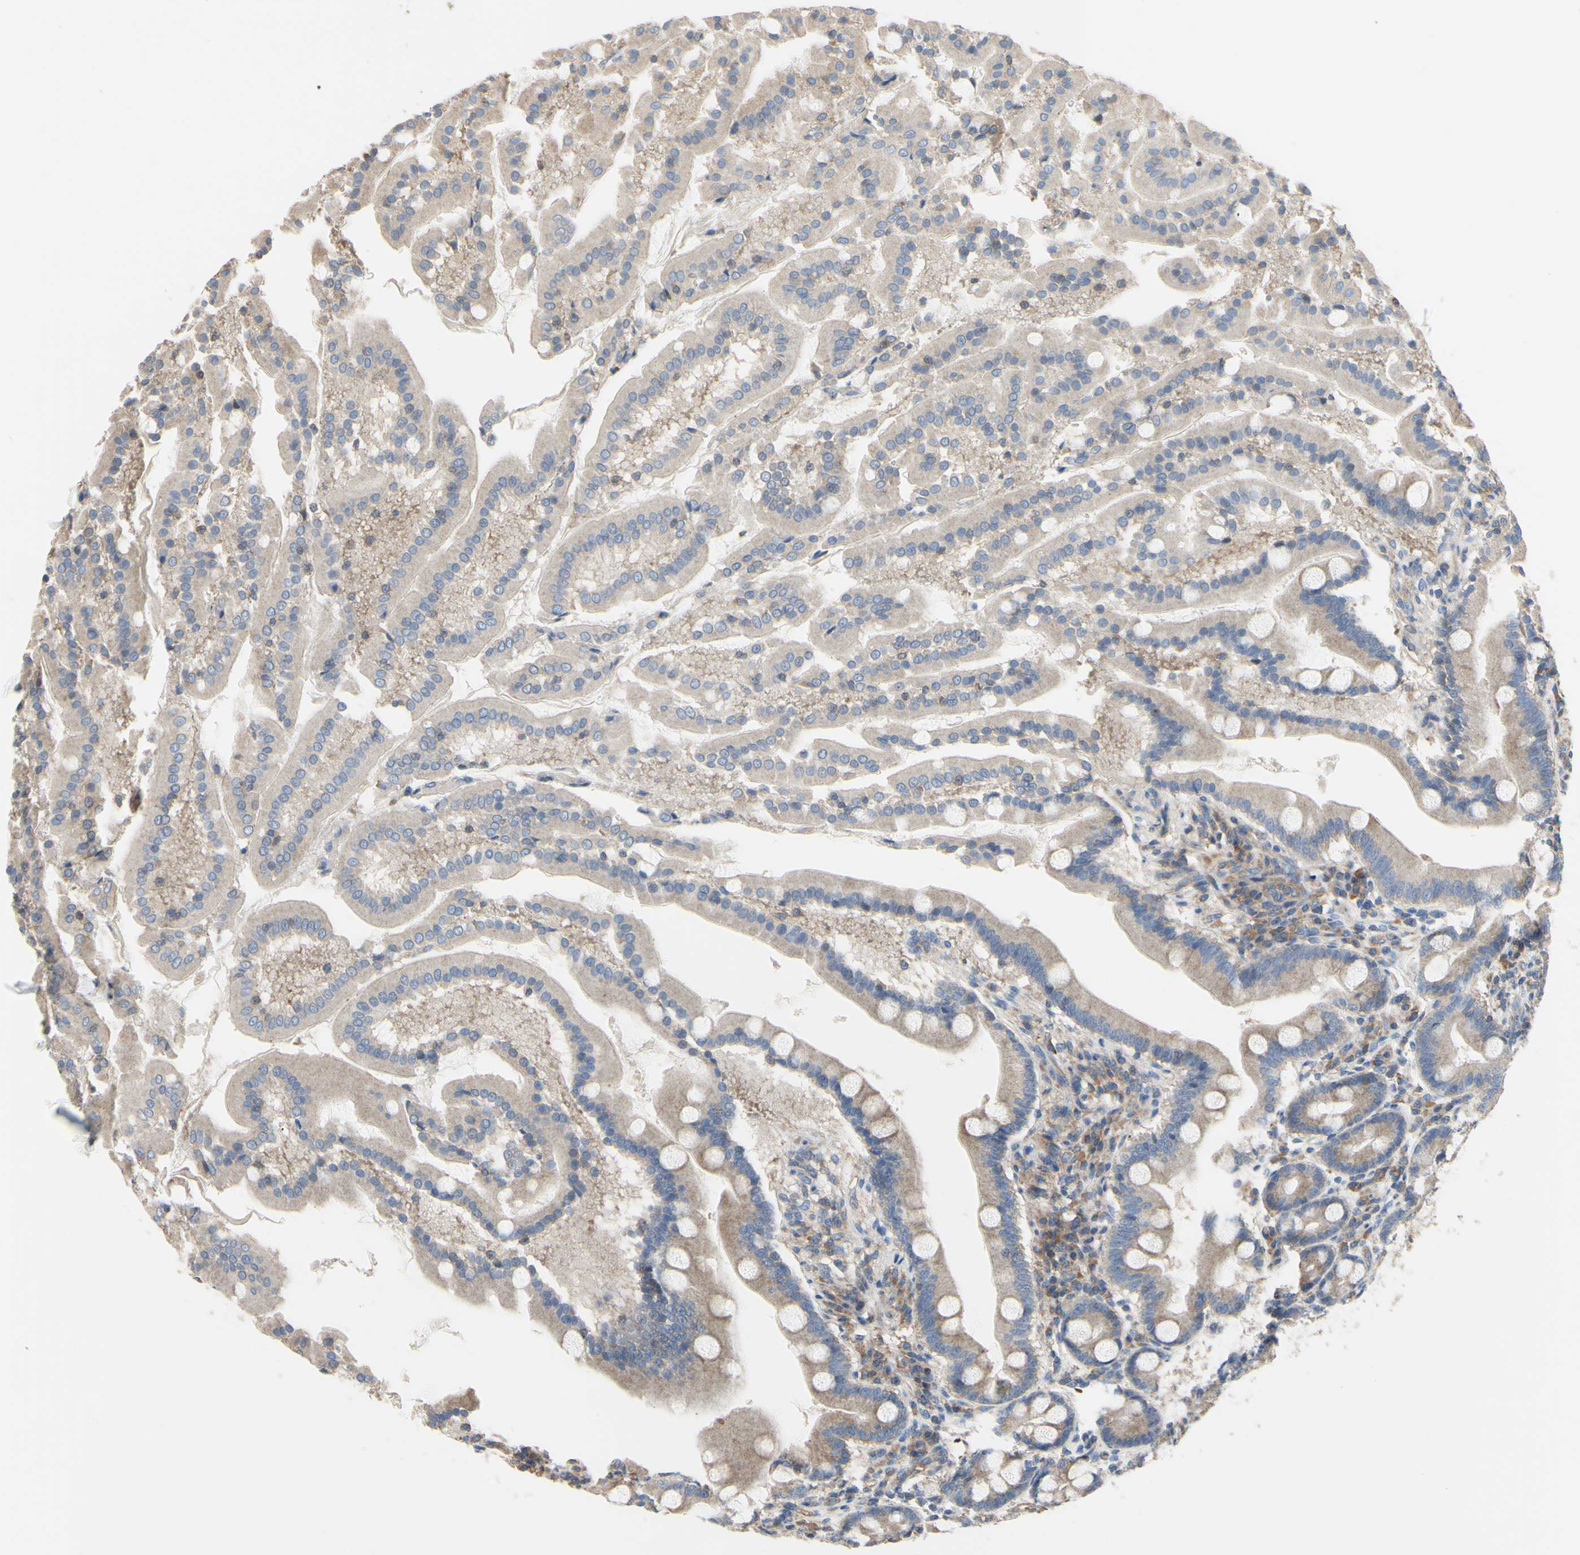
{"staining": {"intensity": "moderate", "quantity": ">75%", "location": "cytoplasmic/membranous"}, "tissue": "duodenum", "cell_type": "Glandular cells", "image_type": "normal", "snomed": [{"axis": "morphology", "description": "Normal tissue, NOS"}, {"axis": "topography", "description": "Duodenum"}], "caption": "Immunohistochemistry (IHC) of normal duodenum shows medium levels of moderate cytoplasmic/membranous staining in about >75% of glandular cells.", "gene": "BECN1", "patient": {"sex": "male", "age": 50}}